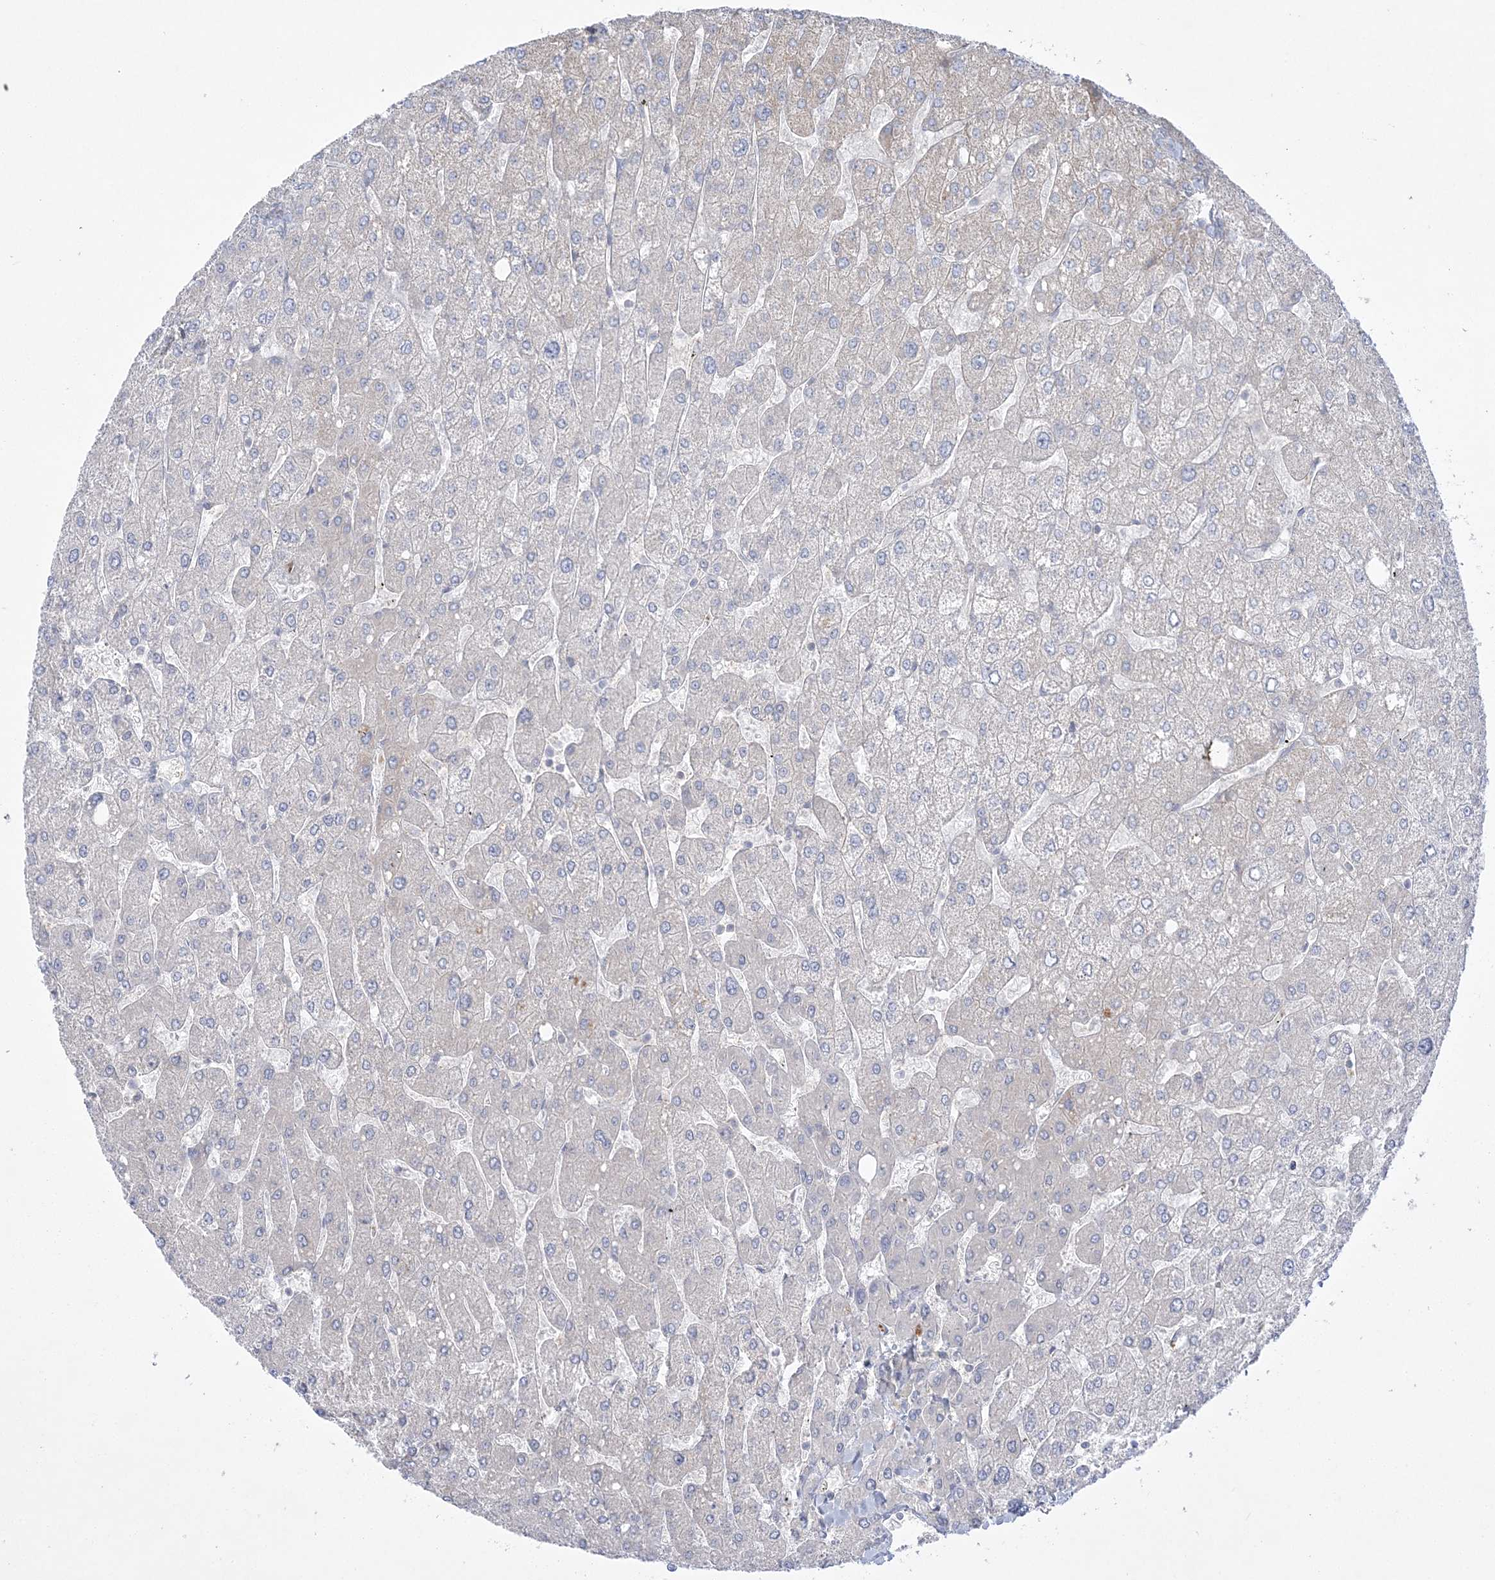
{"staining": {"intensity": "negative", "quantity": "none", "location": "none"}, "tissue": "liver", "cell_type": "Cholangiocytes", "image_type": "normal", "snomed": [{"axis": "morphology", "description": "Normal tissue, NOS"}, {"axis": "topography", "description": "Liver"}], "caption": "Immunohistochemical staining of unremarkable human liver shows no significant staining in cholangiocytes.", "gene": "ADAMTS12", "patient": {"sex": "male", "age": 55}}